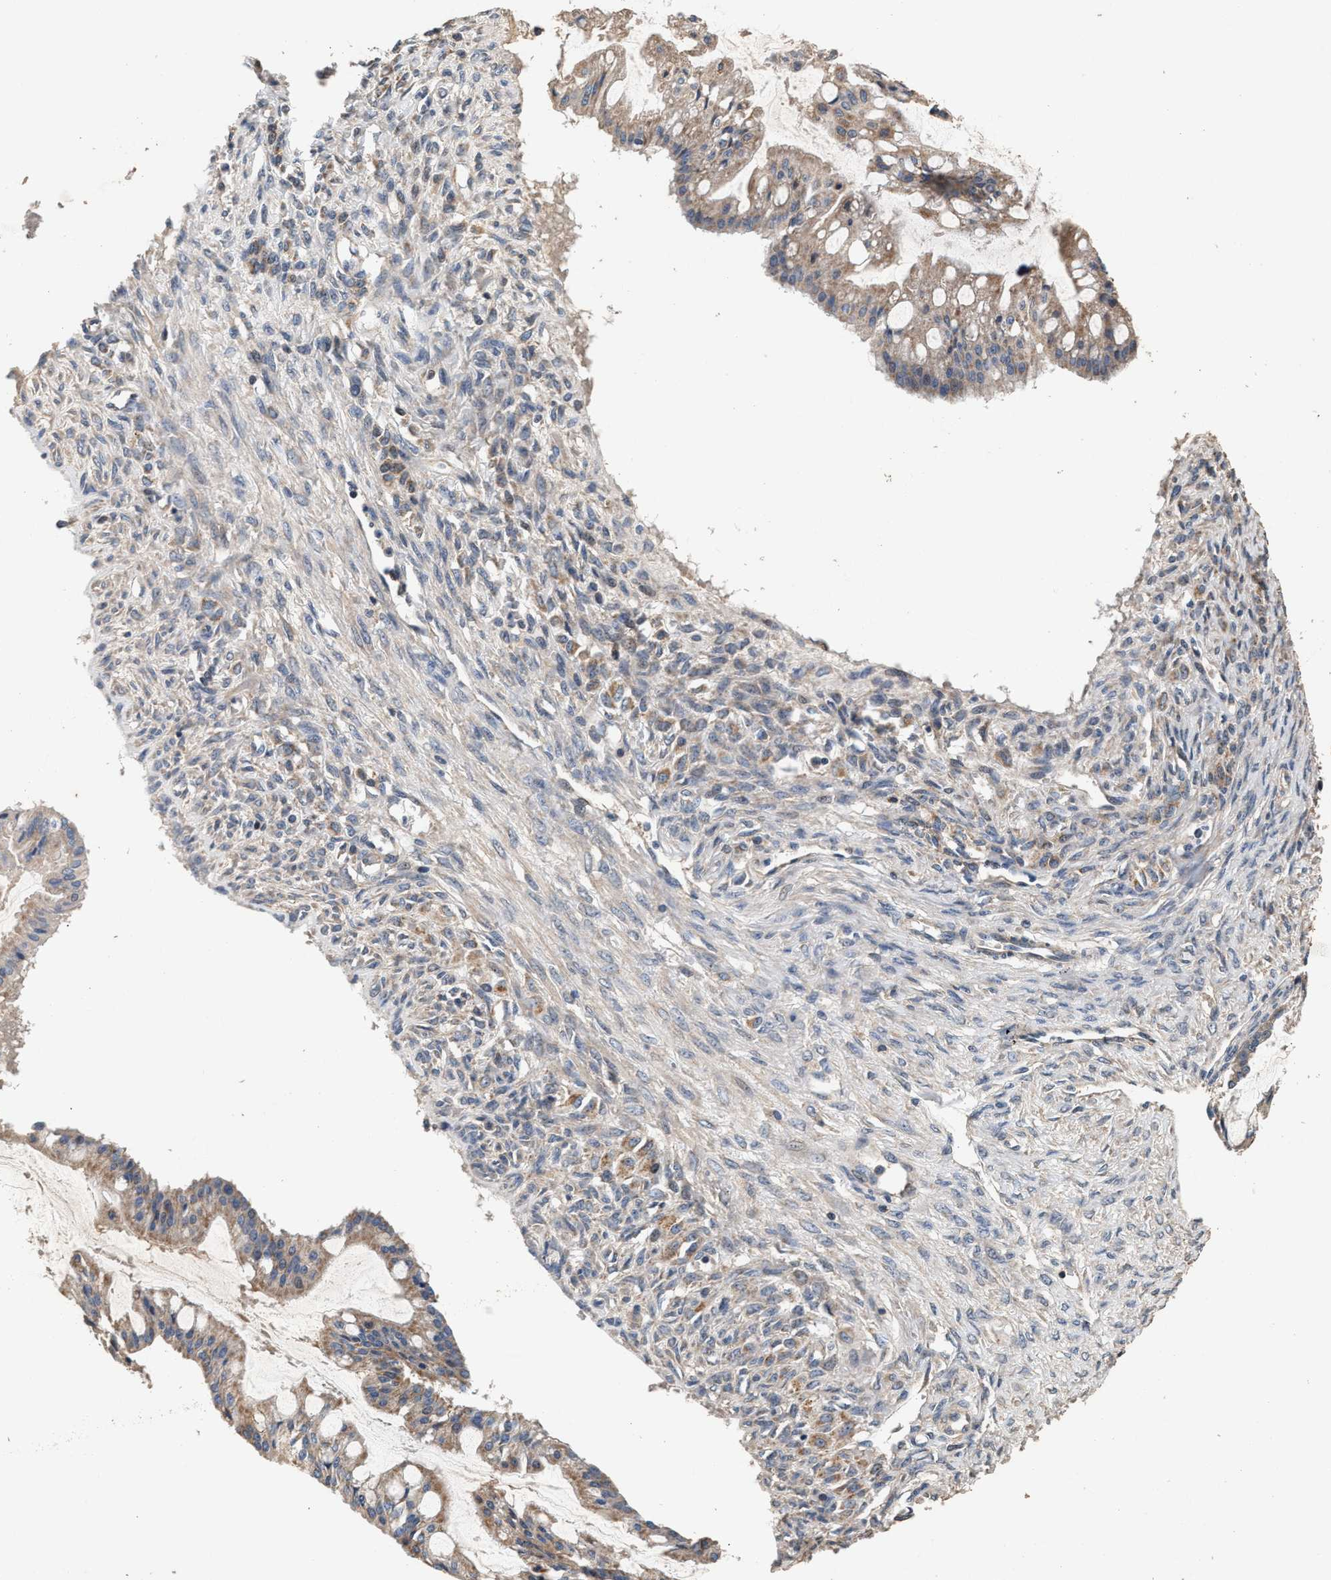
{"staining": {"intensity": "weak", "quantity": "25%-75%", "location": "cytoplasmic/membranous"}, "tissue": "ovarian cancer", "cell_type": "Tumor cells", "image_type": "cancer", "snomed": [{"axis": "morphology", "description": "Cystadenocarcinoma, mucinous, NOS"}, {"axis": "topography", "description": "Ovary"}], "caption": "Human mucinous cystadenocarcinoma (ovarian) stained for a protein (brown) shows weak cytoplasmic/membranous positive expression in about 25%-75% of tumor cells.", "gene": "PTGR3", "patient": {"sex": "female", "age": 73}}